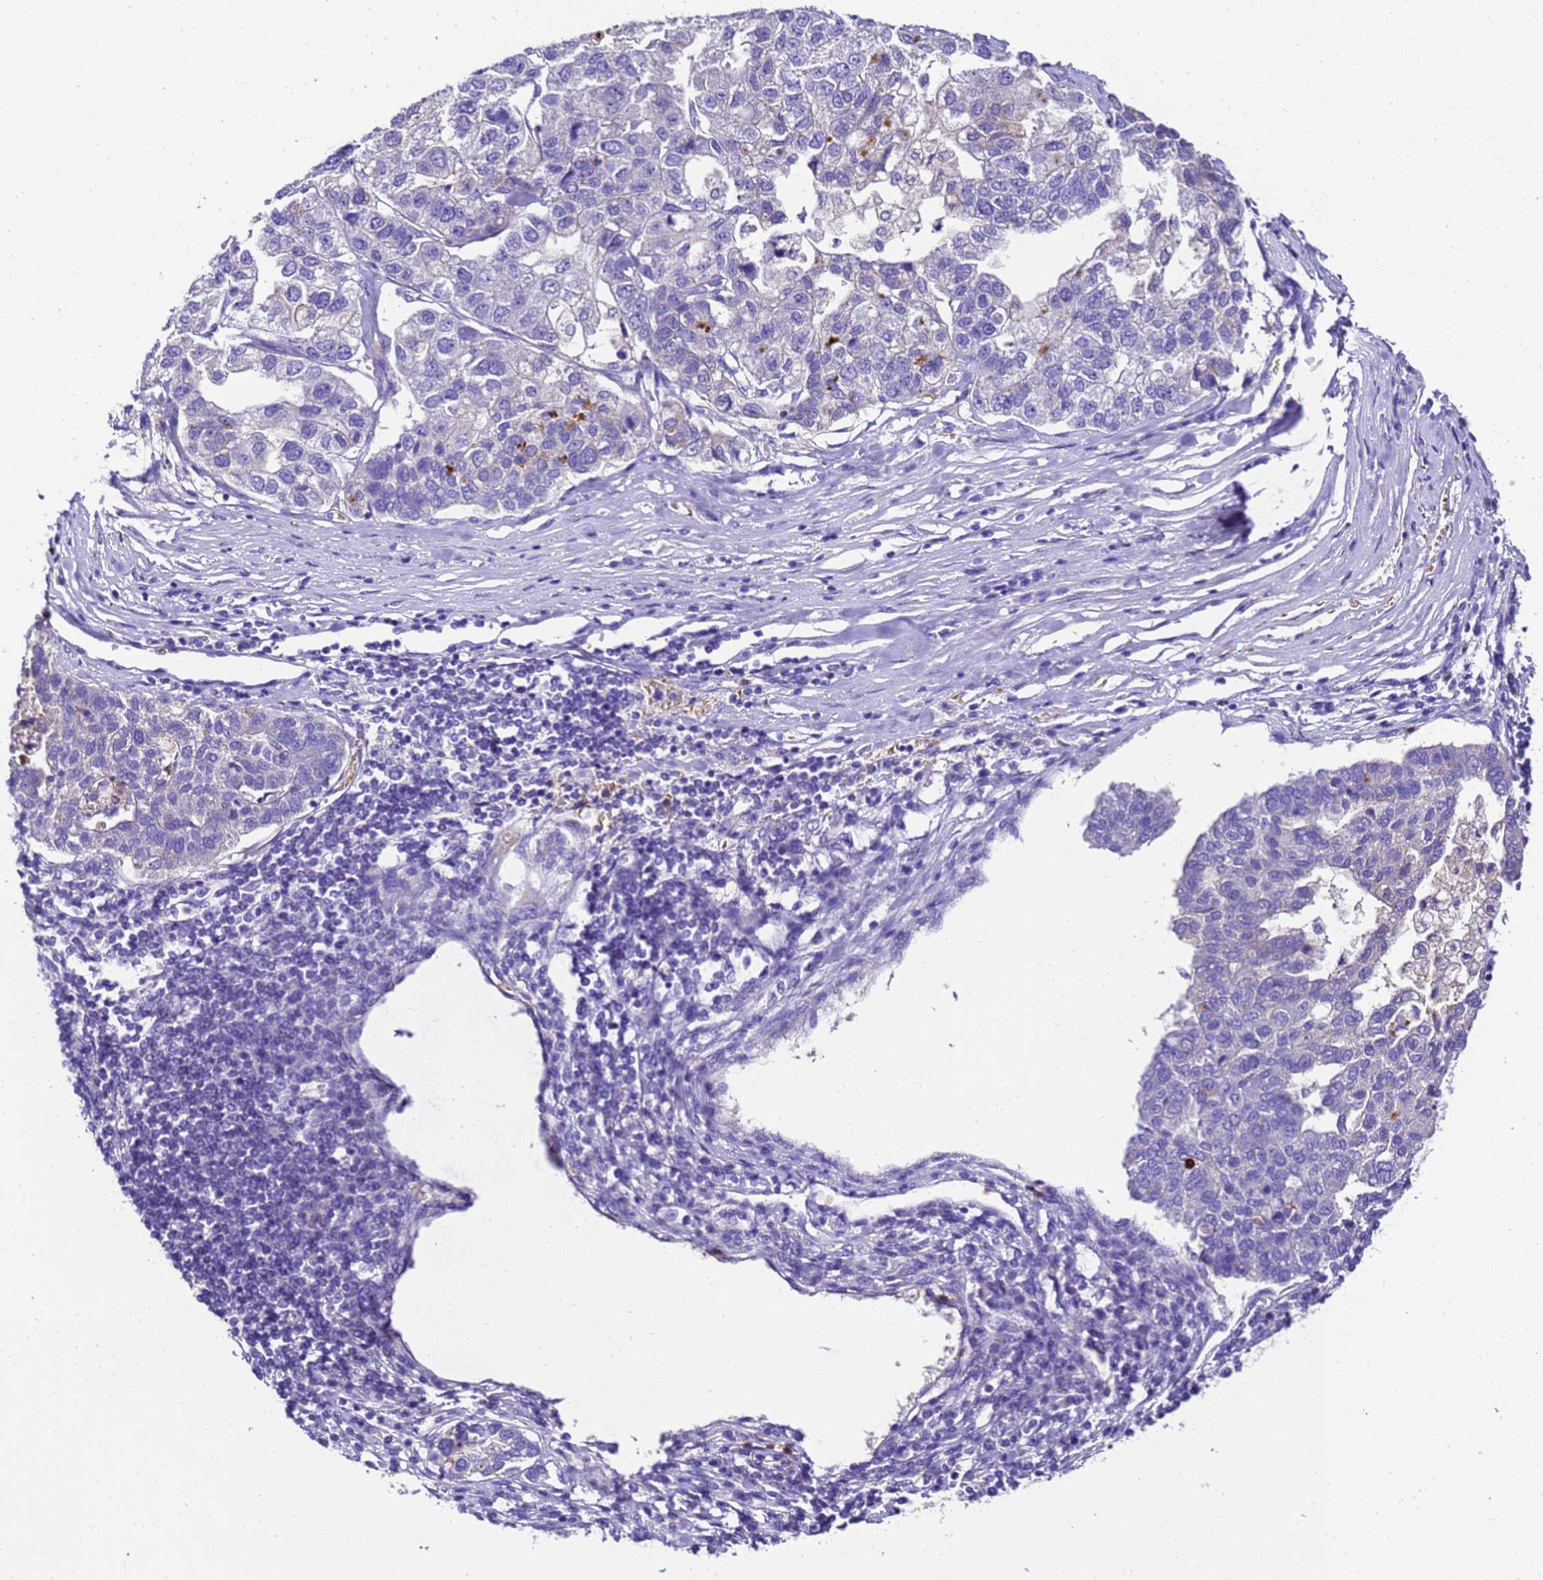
{"staining": {"intensity": "negative", "quantity": "none", "location": "none"}, "tissue": "pancreatic cancer", "cell_type": "Tumor cells", "image_type": "cancer", "snomed": [{"axis": "morphology", "description": "Adenocarcinoma, NOS"}, {"axis": "topography", "description": "Pancreas"}], "caption": "A high-resolution image shows immunohistochemistry (IHC) staining of pancreatic cancer (adenocarcinoma), which reveals no significant positivity in tumor cells. Nuclei are stained in blue.", "gene": "UGT2A1", "patient": {"sex": "female", "age": 61}}